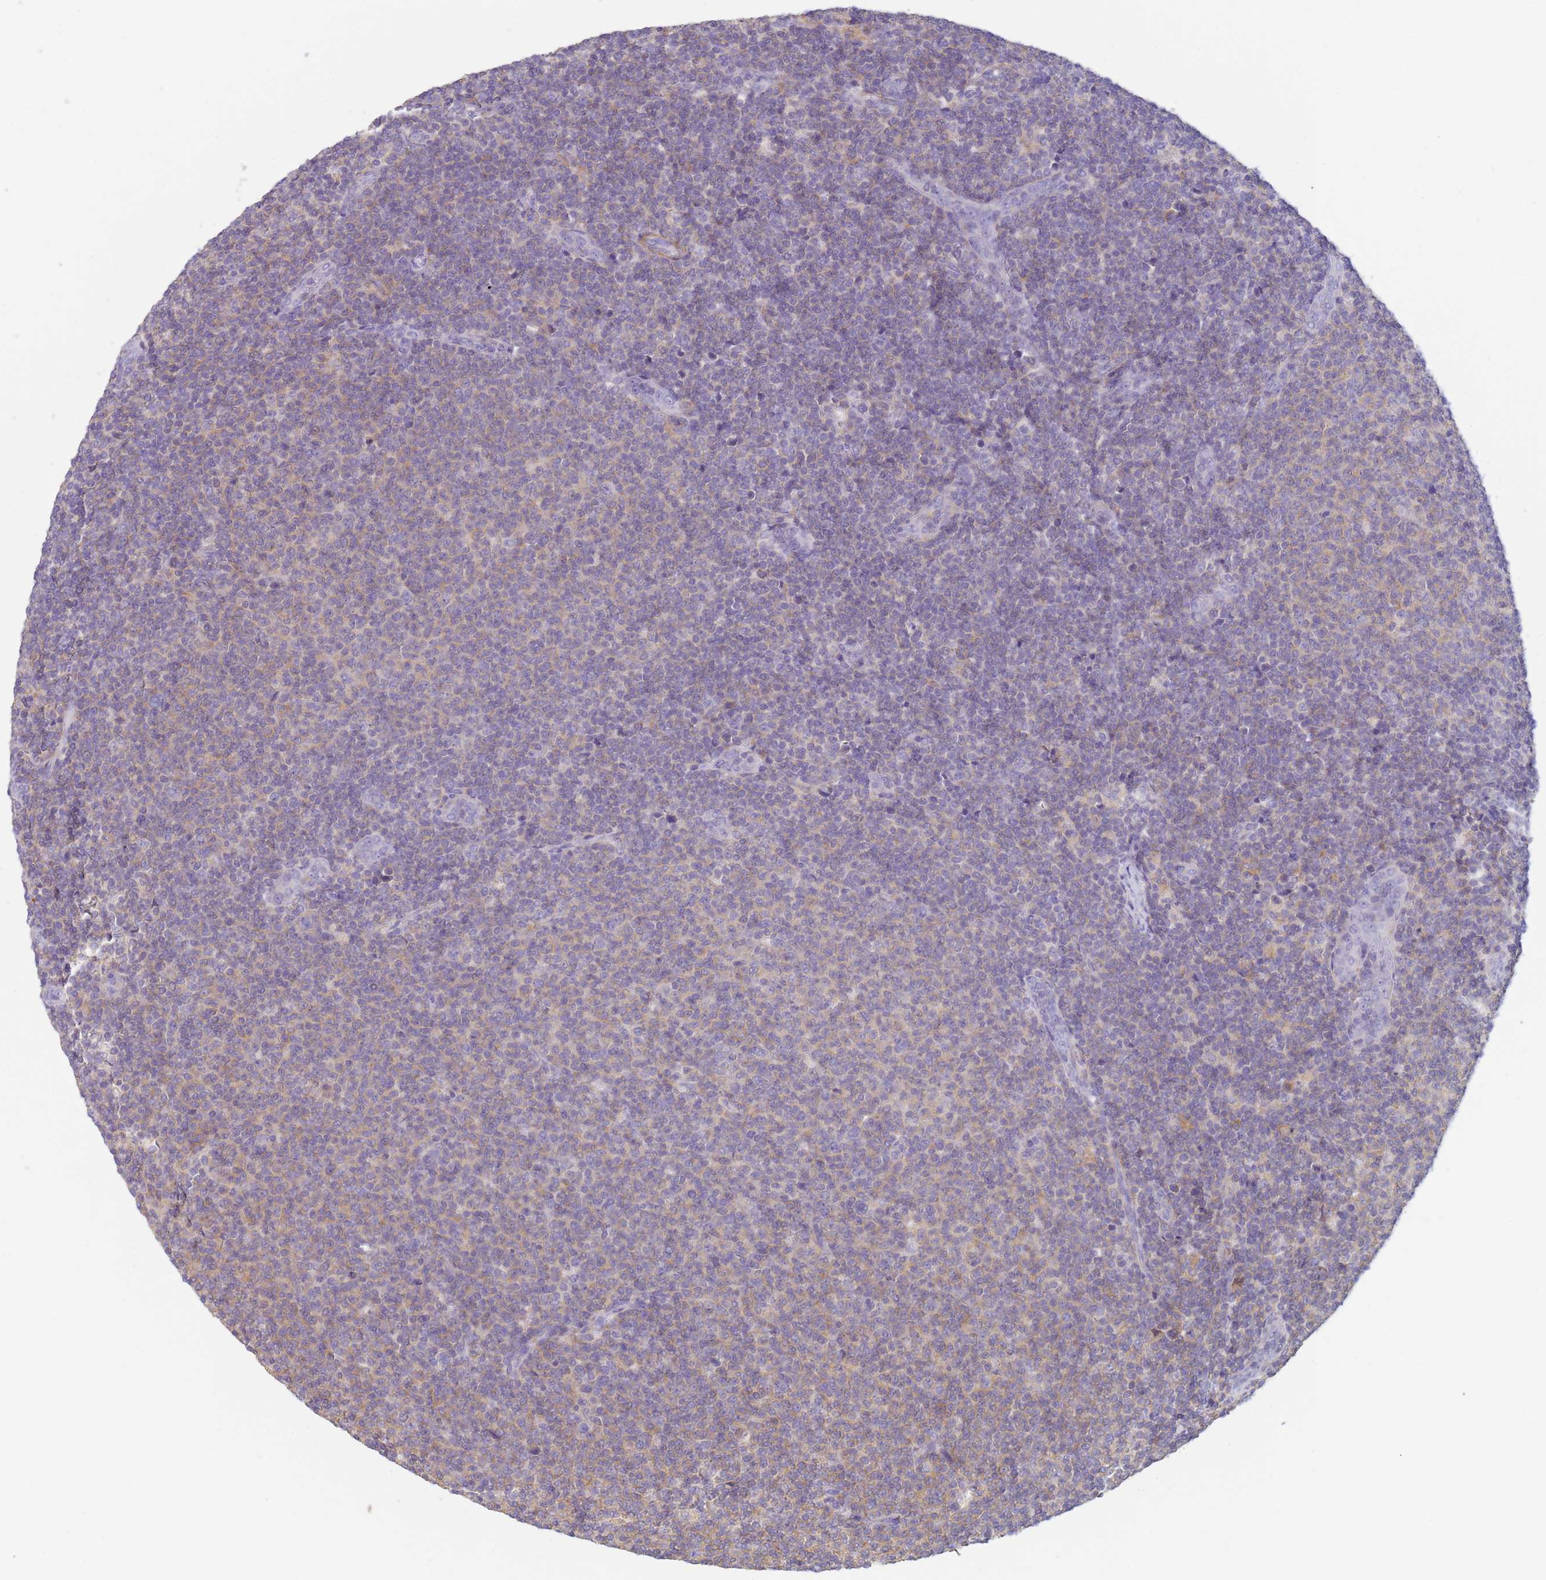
{"staining": {"intensity": "weak", "quantity": "<25%", "location": "cytoplasmic/membranous"}, "tissue": "lymphoma", "cell_type": "Tumor cells", "image_type": "cancer", "snomed": [{"axis": "morphology", "description": "Malignant lymphoma, non-Hodgkin's type, Low grade"}, {"axis": "topography", "description": "Lymph node"}], "caption": "The histopathology image demonstrates no significant positivity in tumor cells of lymphoma.", "gene": "KLHL13", "patient": {"sex": "male", "age": 66}}